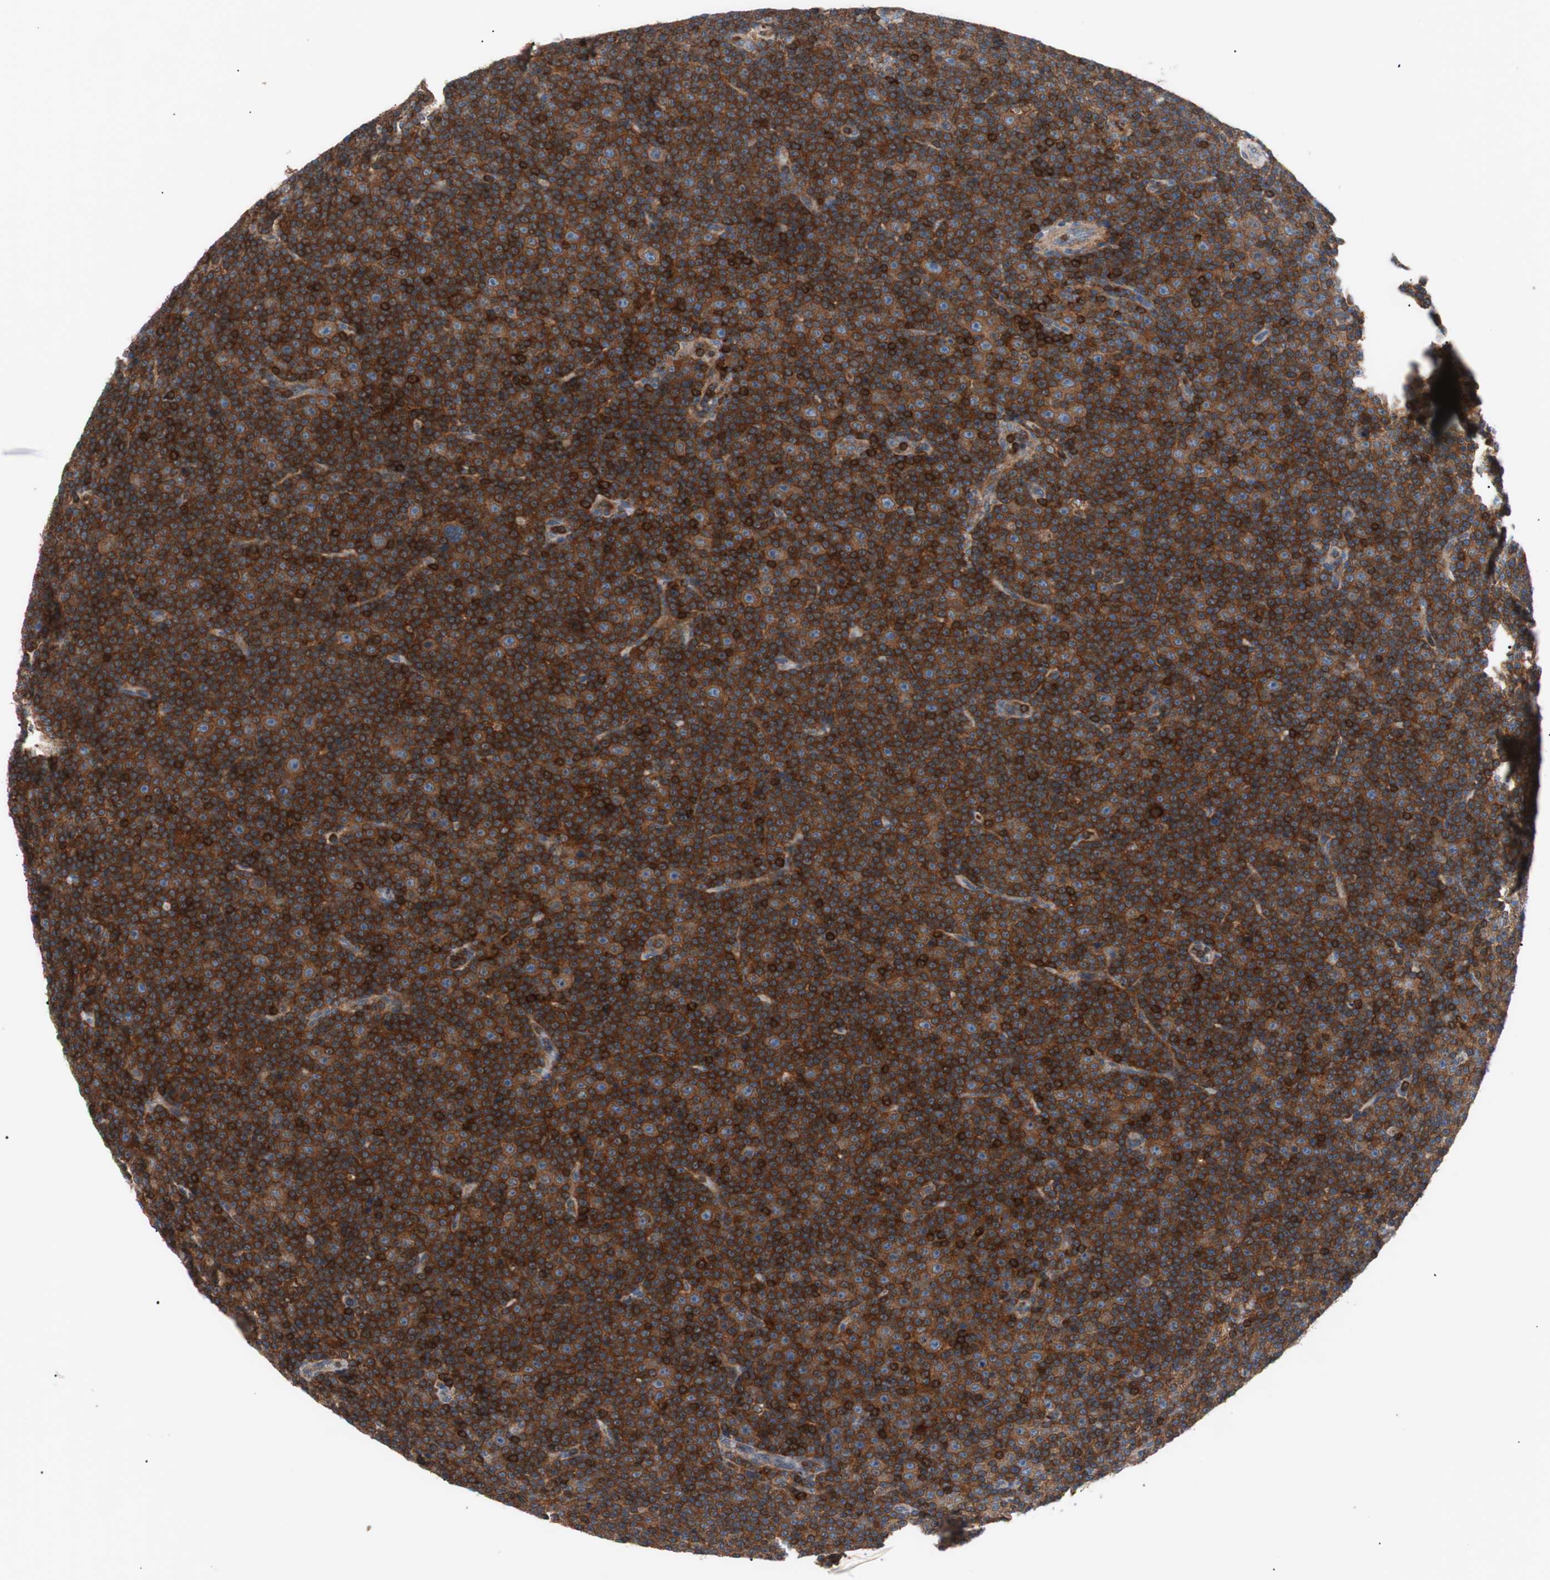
{"staining": {"intensity": "strong", "quantity": ">75%", "location": "cytoplasmic/membranous"}, "tissue": "lymphoma", "cell_type": "Tumor cells", "image_type": "cancer", "snomed": [{"axis": "morphology", "description": "Malignant lymphoma, non-Hodgkin's type, Low grade"}, {"axis": "topography", "description": "Lymph node"}], "caption": "This is a histology image of IHC staining of lymphoma, which shows strong staining in the cytoplasmic/membranous of tumor cells.", "gene": "PIK3R1", "patient": {"sex": "female", "age": 67}}